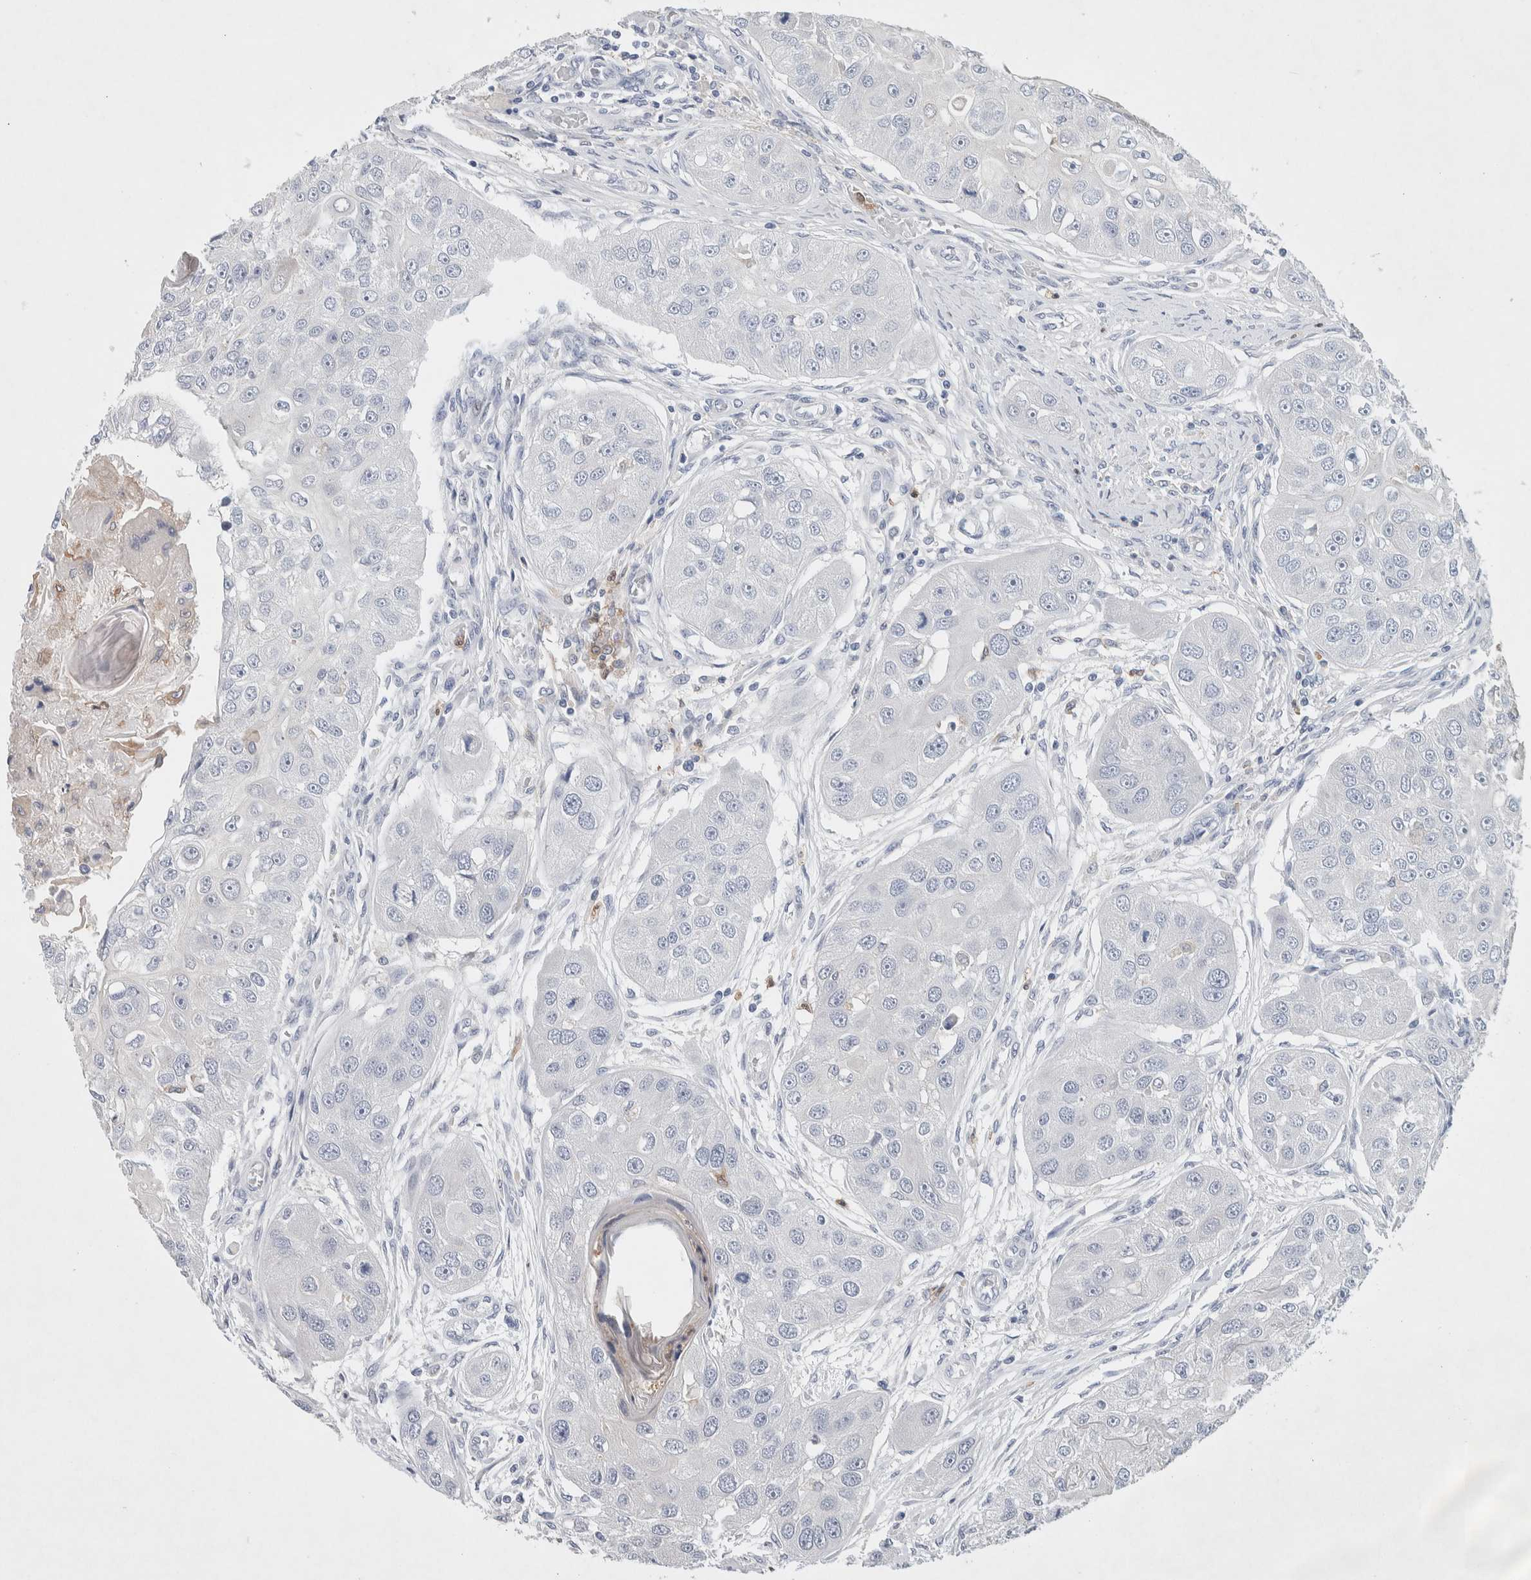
{"staining": {"intensity": "negative", "quantity": "none", "location": "none"}, "tissue": "head and neck cancer", "cell_type": "Tumor cells", "image_type": "cancer", "snomed": [{"axis": "morphology", "description": "Normal tissue, NOS"}, {"axis": "morphology", "description": "Squamous cell carcinoma, NOS"}, {"axis": "topography", "description": "Skeletal muscle"}, {"axis": "topography", "description": "Head-Neck"}], "caption": "A photomicrograph of human head and neck cancer is negative for staining in tumor cells.", "gene": "NCF2", "patient": {"sex": "male", "age": 51}}